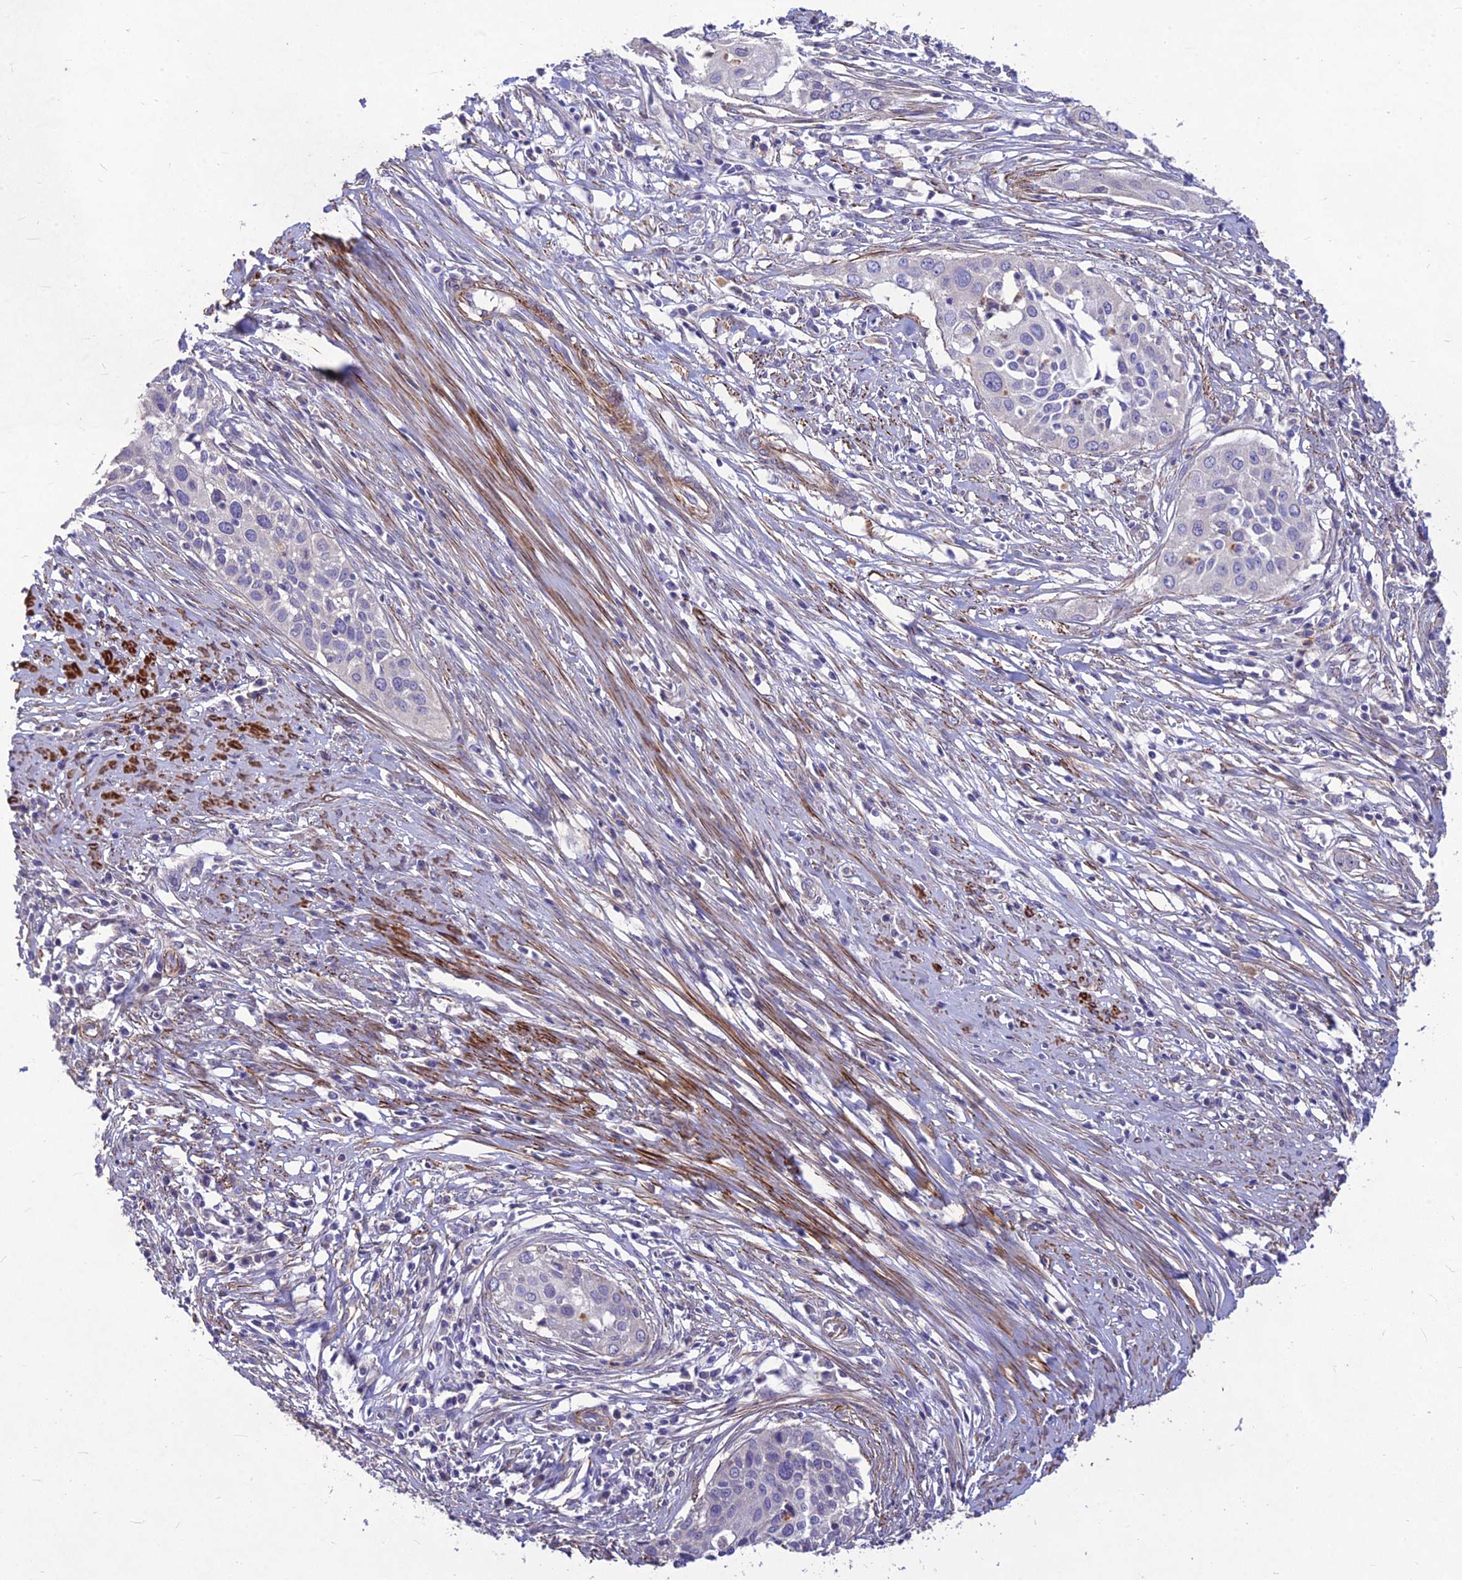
{"staining": {"intensity": "negative", "quantity": "none", "location": "none"}, "tissue": "cervical cancer", "cell_type": "Tumor cells", "image_type": "cancer", "snomed": [{"axis": "morphology", "description": "Squamous cell carcinoma, NOS"}, {"axis": "topography", "description": "Cervix"}], "caption": "There is no significant expression in tumor cells of squamous cell carcinoma (cervical). (Brightfield microscopy of DAB (3,3'-diaminobenzidine) IHC at high magnification).", "gene": "CLUH", "patient": {"sex": "female", "age": 34}}